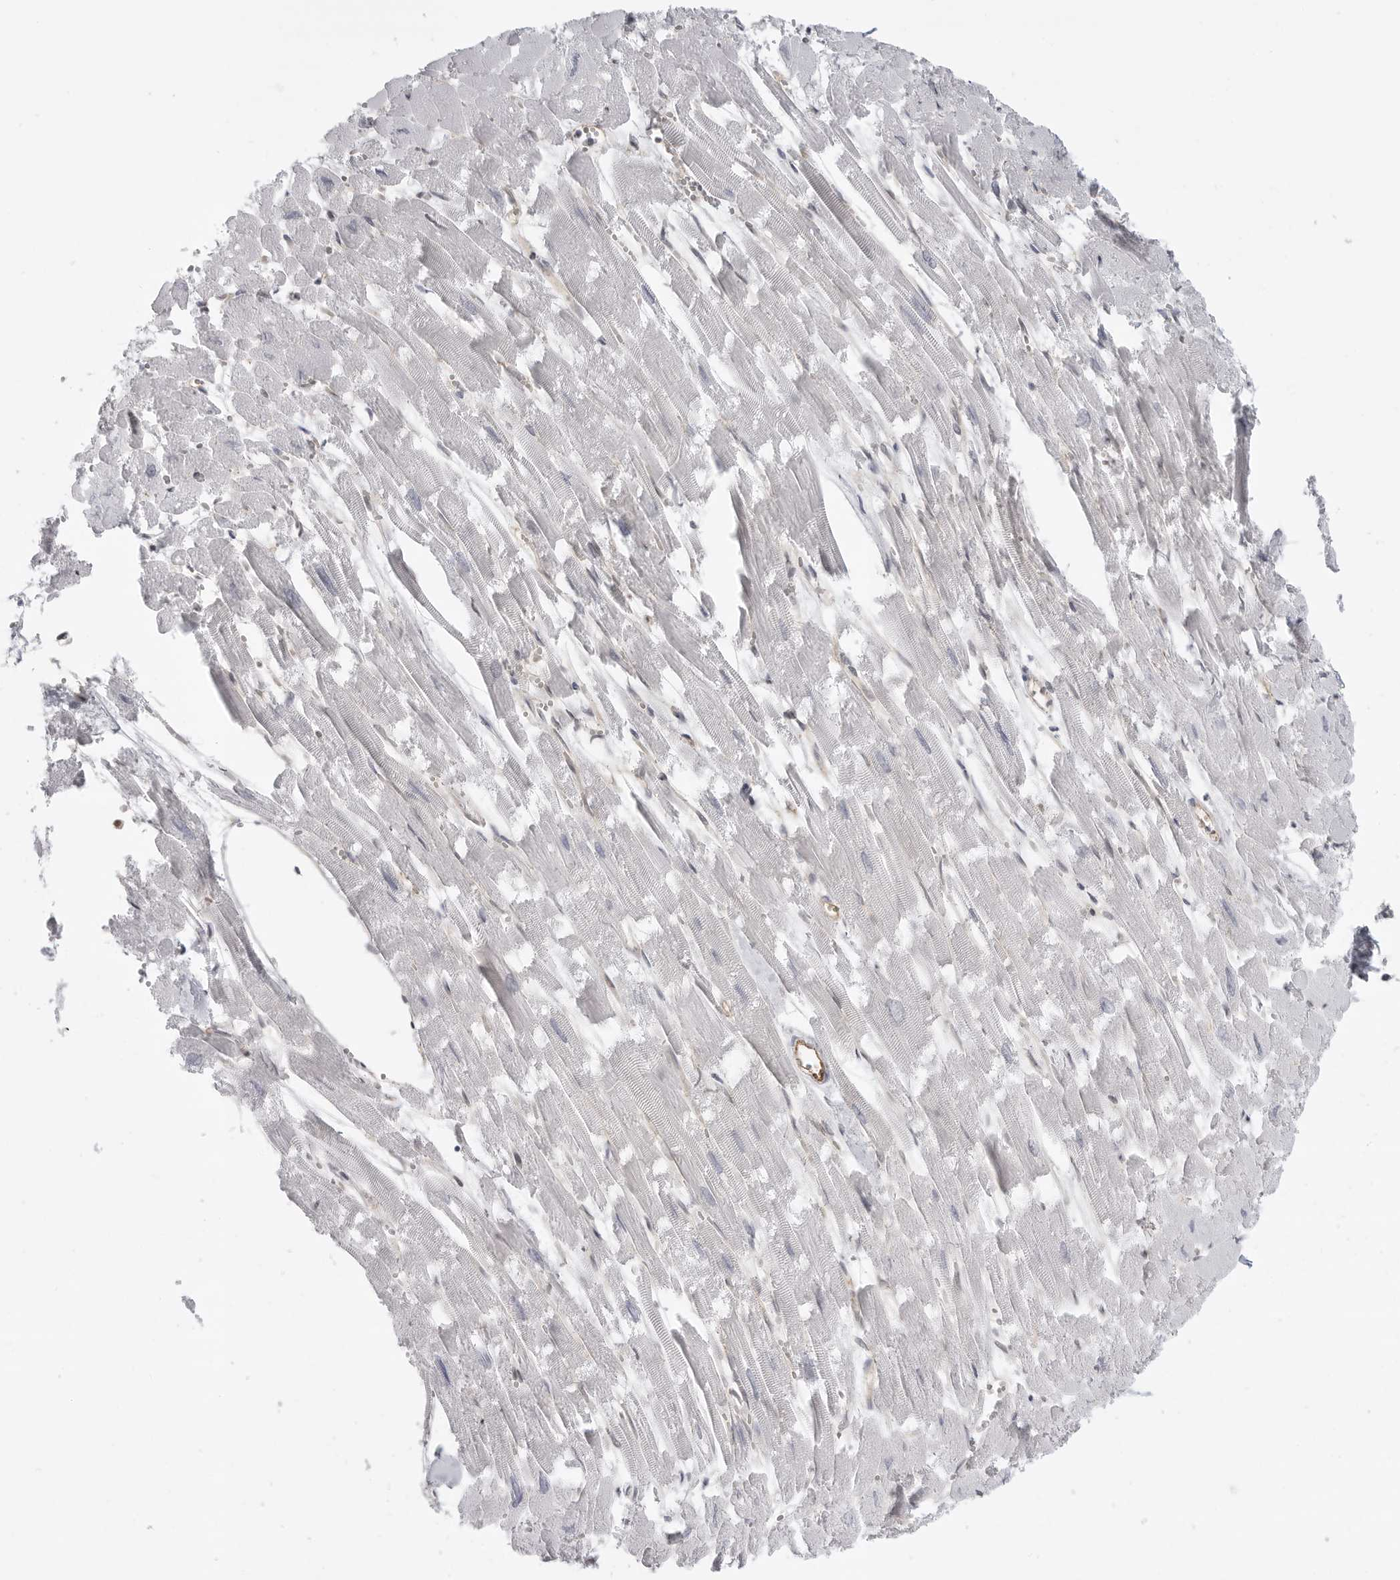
{"staining": {"intensity": "negative", "quantity": "none", "location": "none"}, "tissue": "heart muscle", "cell_type": "Cardiomyocytes", "image_type": "normal", "snomed": [{"axis": "morphology", "description": "Normal tissue, NOS"}, {"axis": "topography", "description": "Heart"}], "caption": "A photomicrograph of heart muscle stained for a protein exhibits no brown staining in cardiomyocytes. Nuclei are stained in blue.", "gene": "CEP295NL", "patient": {"sex": "male", "age": 54}}